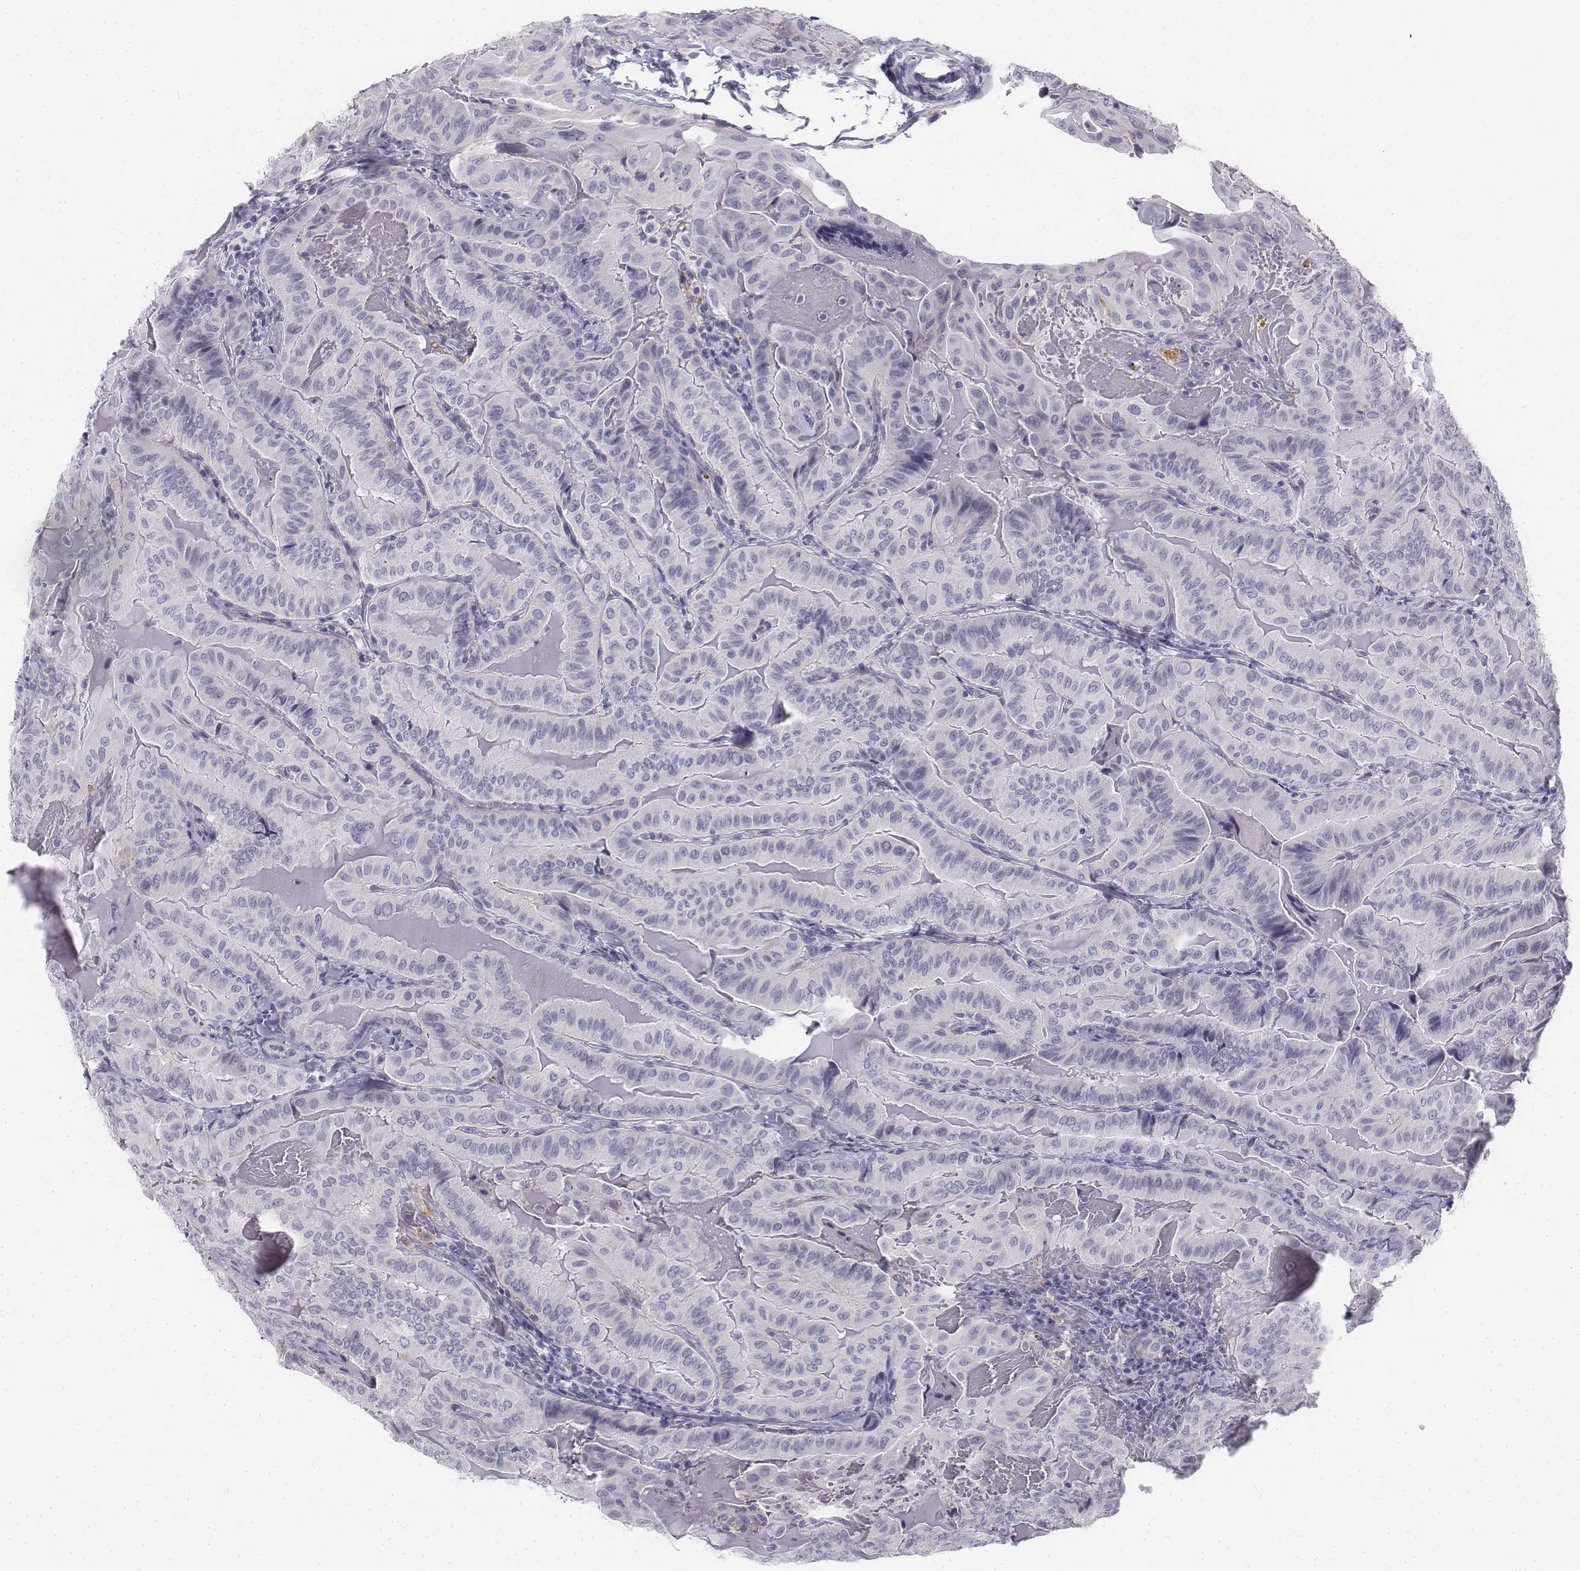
{"staining": {"intensity": "negative", "quantity": "none", "location": "none"}, "tissue": "thyroid cancer", "cell_type": "Tumor cells", "image_type": "cancer", "snomed": [{"axis": "morphology", "description": "Papillary adenocarcinoma, NOS"}, {"axis": "topography", "description": "Thyroid gland"}], "caption": "The micrograph demonstrates no significant expression in tumor cells of thyroid cancer (papillary adenocarcinoma).", "gene": "TH", "patient": {"sex": "female", "age": 68}}